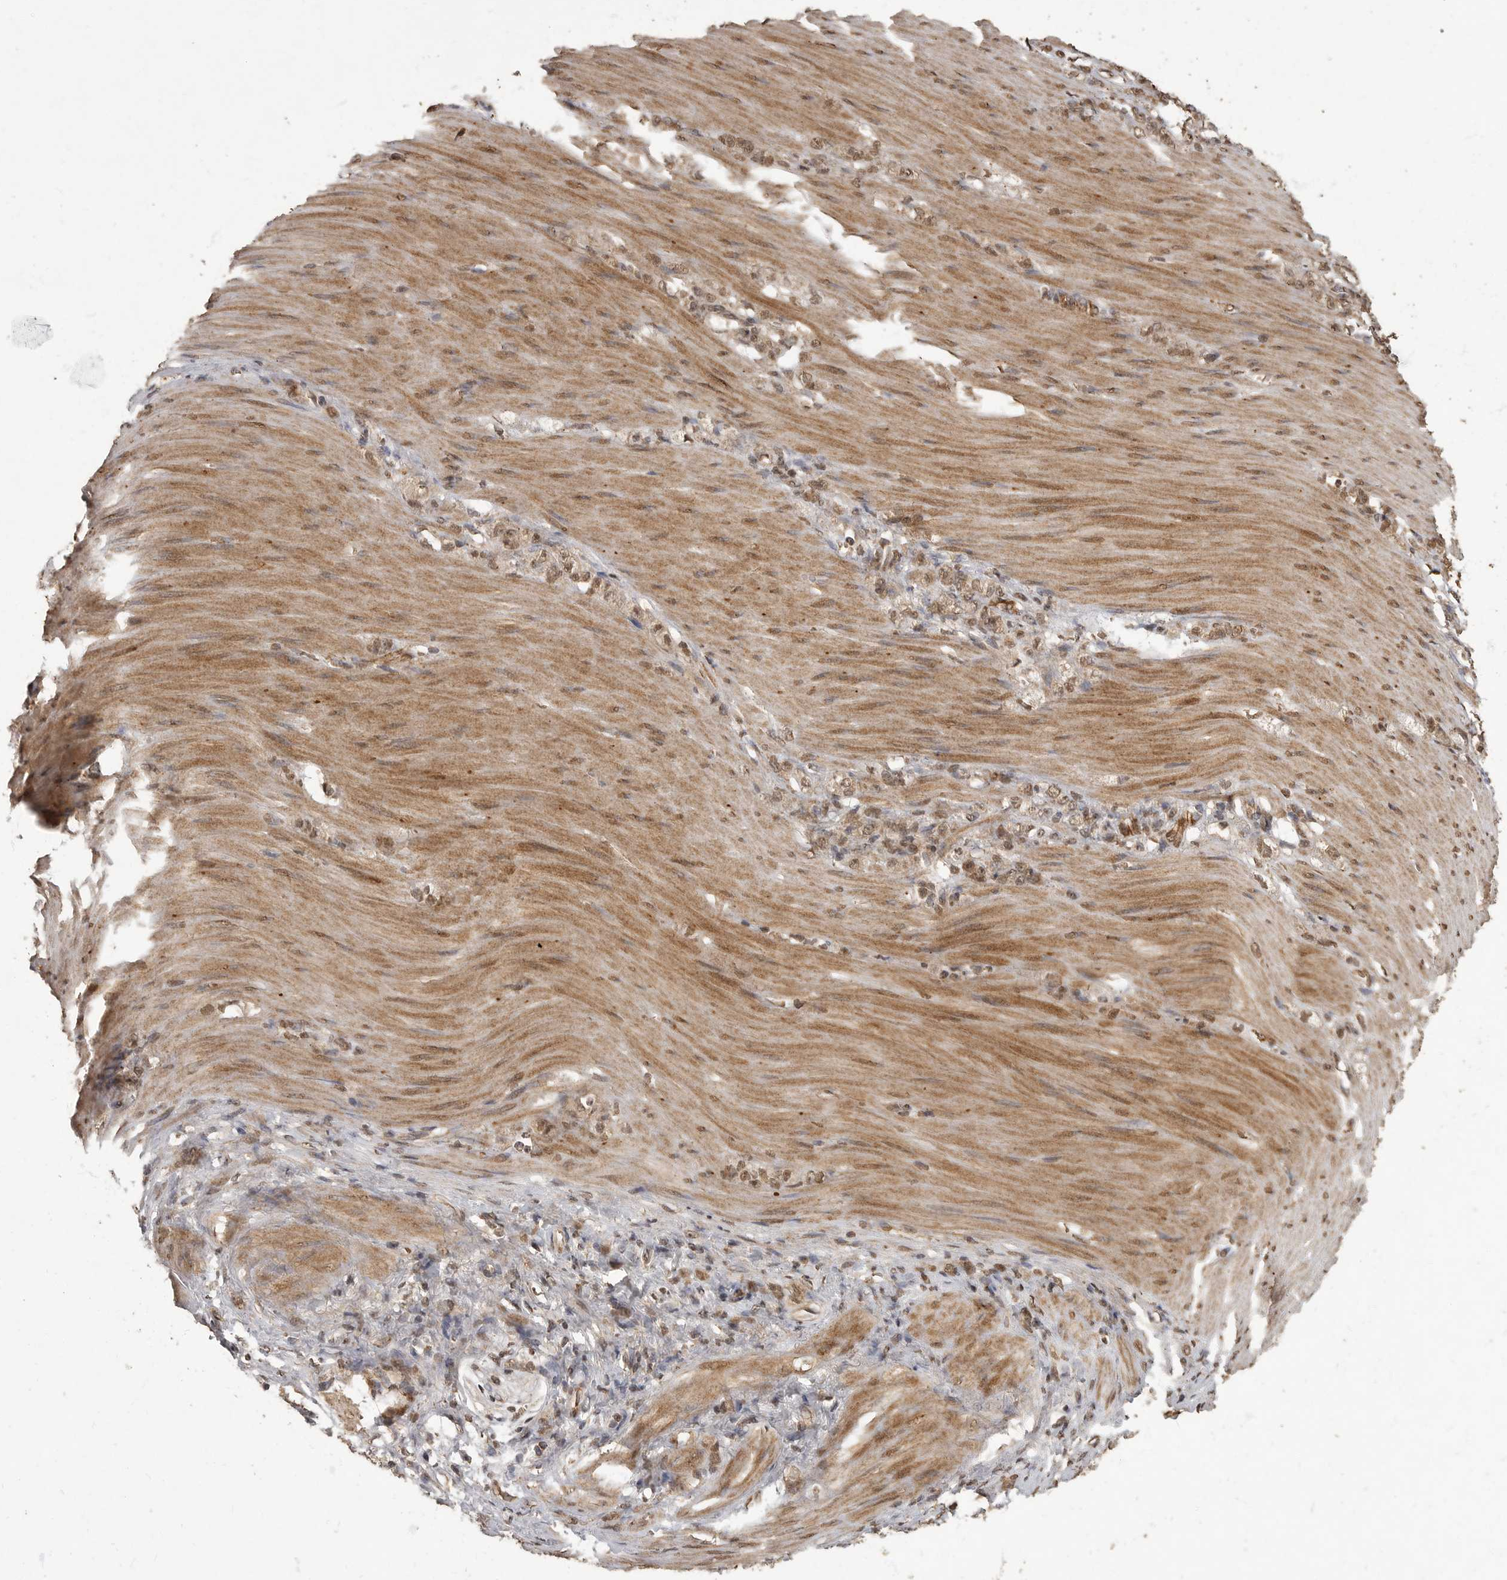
{"staining": {"intensity": "weak", "quantity": ">75%", "location": "cytoplasmic/membranous,nuclear"}, "tissue": "stomach cancer", "cell_type": "Tumor cells", "image_type": "cancer", "snomed": [{"axis": "morphology", "description": "Normal tissue, NOS"}, {"axis": "morphology", "description": "Adenocarcinoma, NOS"}, {"axis": "topography", "description": "Stomach"}], "caption": "This micrograph shows adenocarcinoma (stomach) stained with IHC to label a protein in brown. The cytoplasmic/membranous and nuclear of tumor cells show weak positivity for the protein. Nuclei are counter-stained blue.", "gene": "MAFG", "patient": {"sex": "male", "age": 82}}